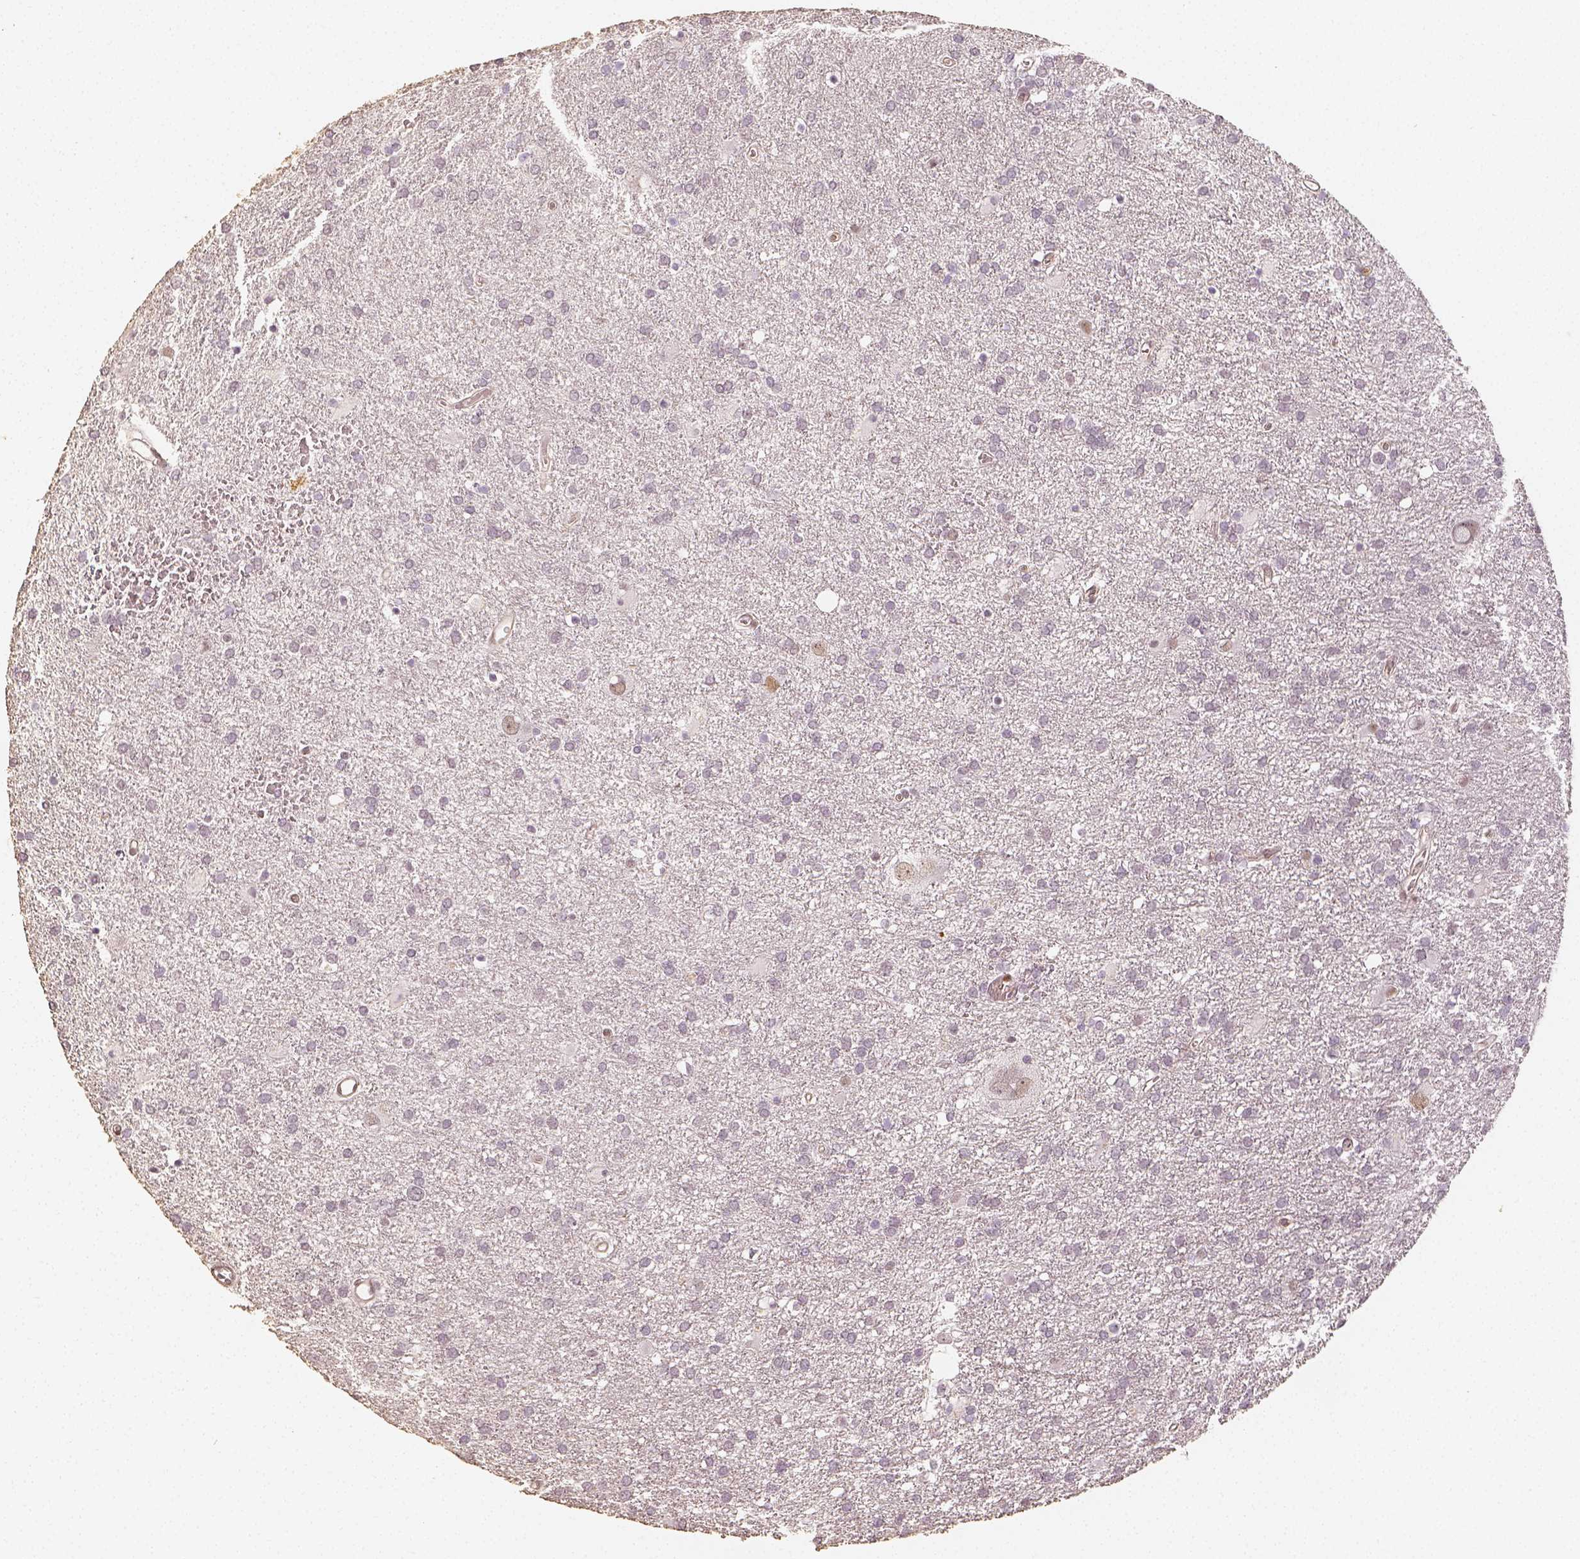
{"staining": {"intensity": "negative", "quantity": "none", "location": "none"}, "tissue": "glioma", "cell_type": "Tumor cells", "image_type": "cancer", "snomed": [{"axis": "morphology", "description": "Glioma, malignant, Low grade"}, {"axis": "topography", "description": "Brain"}], "caption": "This is an immunohistochemistry micrograph of human glioma. There is no staining in tumor cells.", "gene": "HDAC1", "patient": {"sex": "male", "age": 66}}